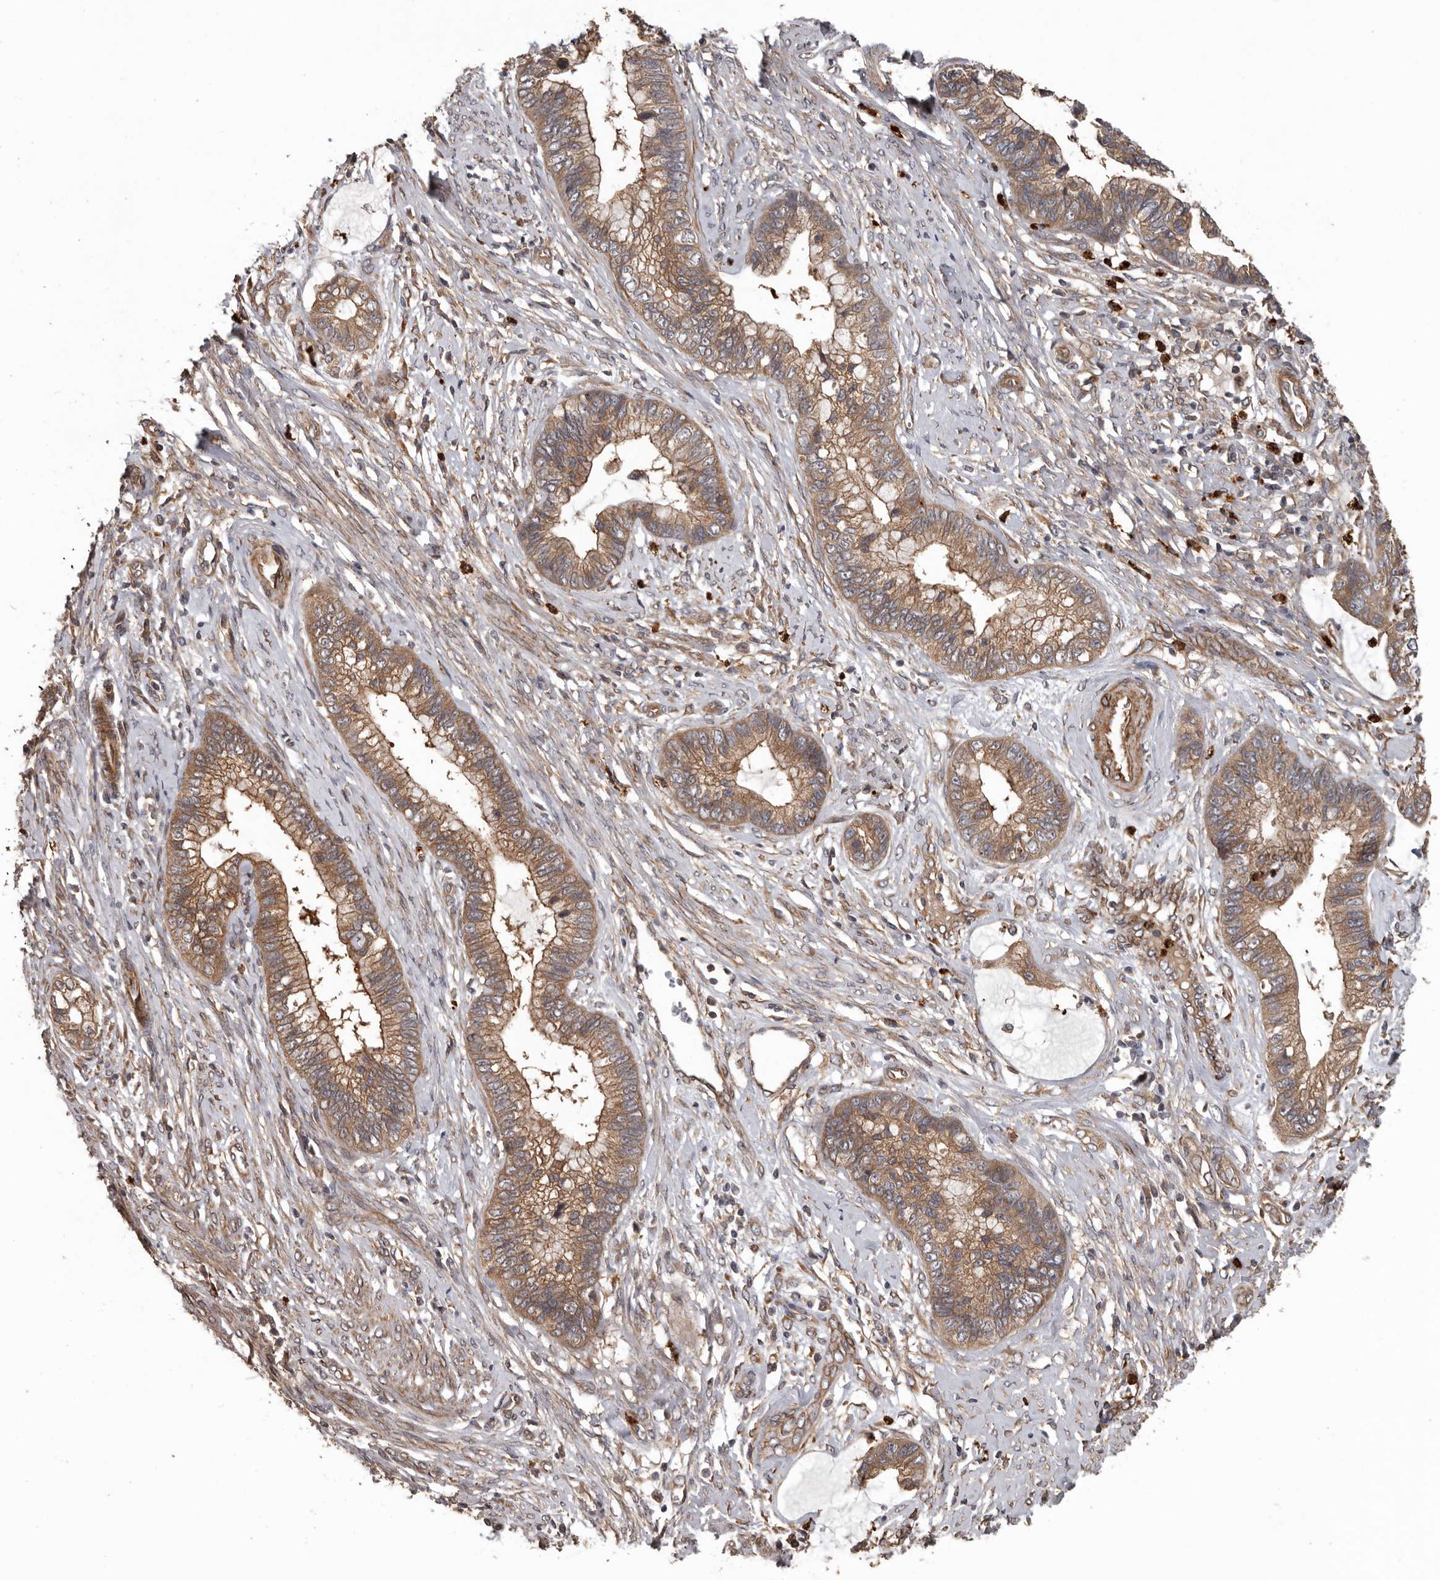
{"staining": {"intensity": "moderate", "quantity": ">75%", "location": "cytoplasmic/membranous"}, "tissue": "cervical cancer", "cell_type": "Tumor cells", "image_type": "cancer", "snomed": [{"axis": "morphology", "description": "Adenocarcinoma, NOS"}, {"axis": "topography", "description": "Cervix"}], "caption": "A brown stain highlights moderate cytoplasmic/membranous positivity of a protein in cervical cancer (adenocarcinoma) tumor cells.", "gene": "ARHGEF5", "patient": {"sex": "female", "age": 44}}